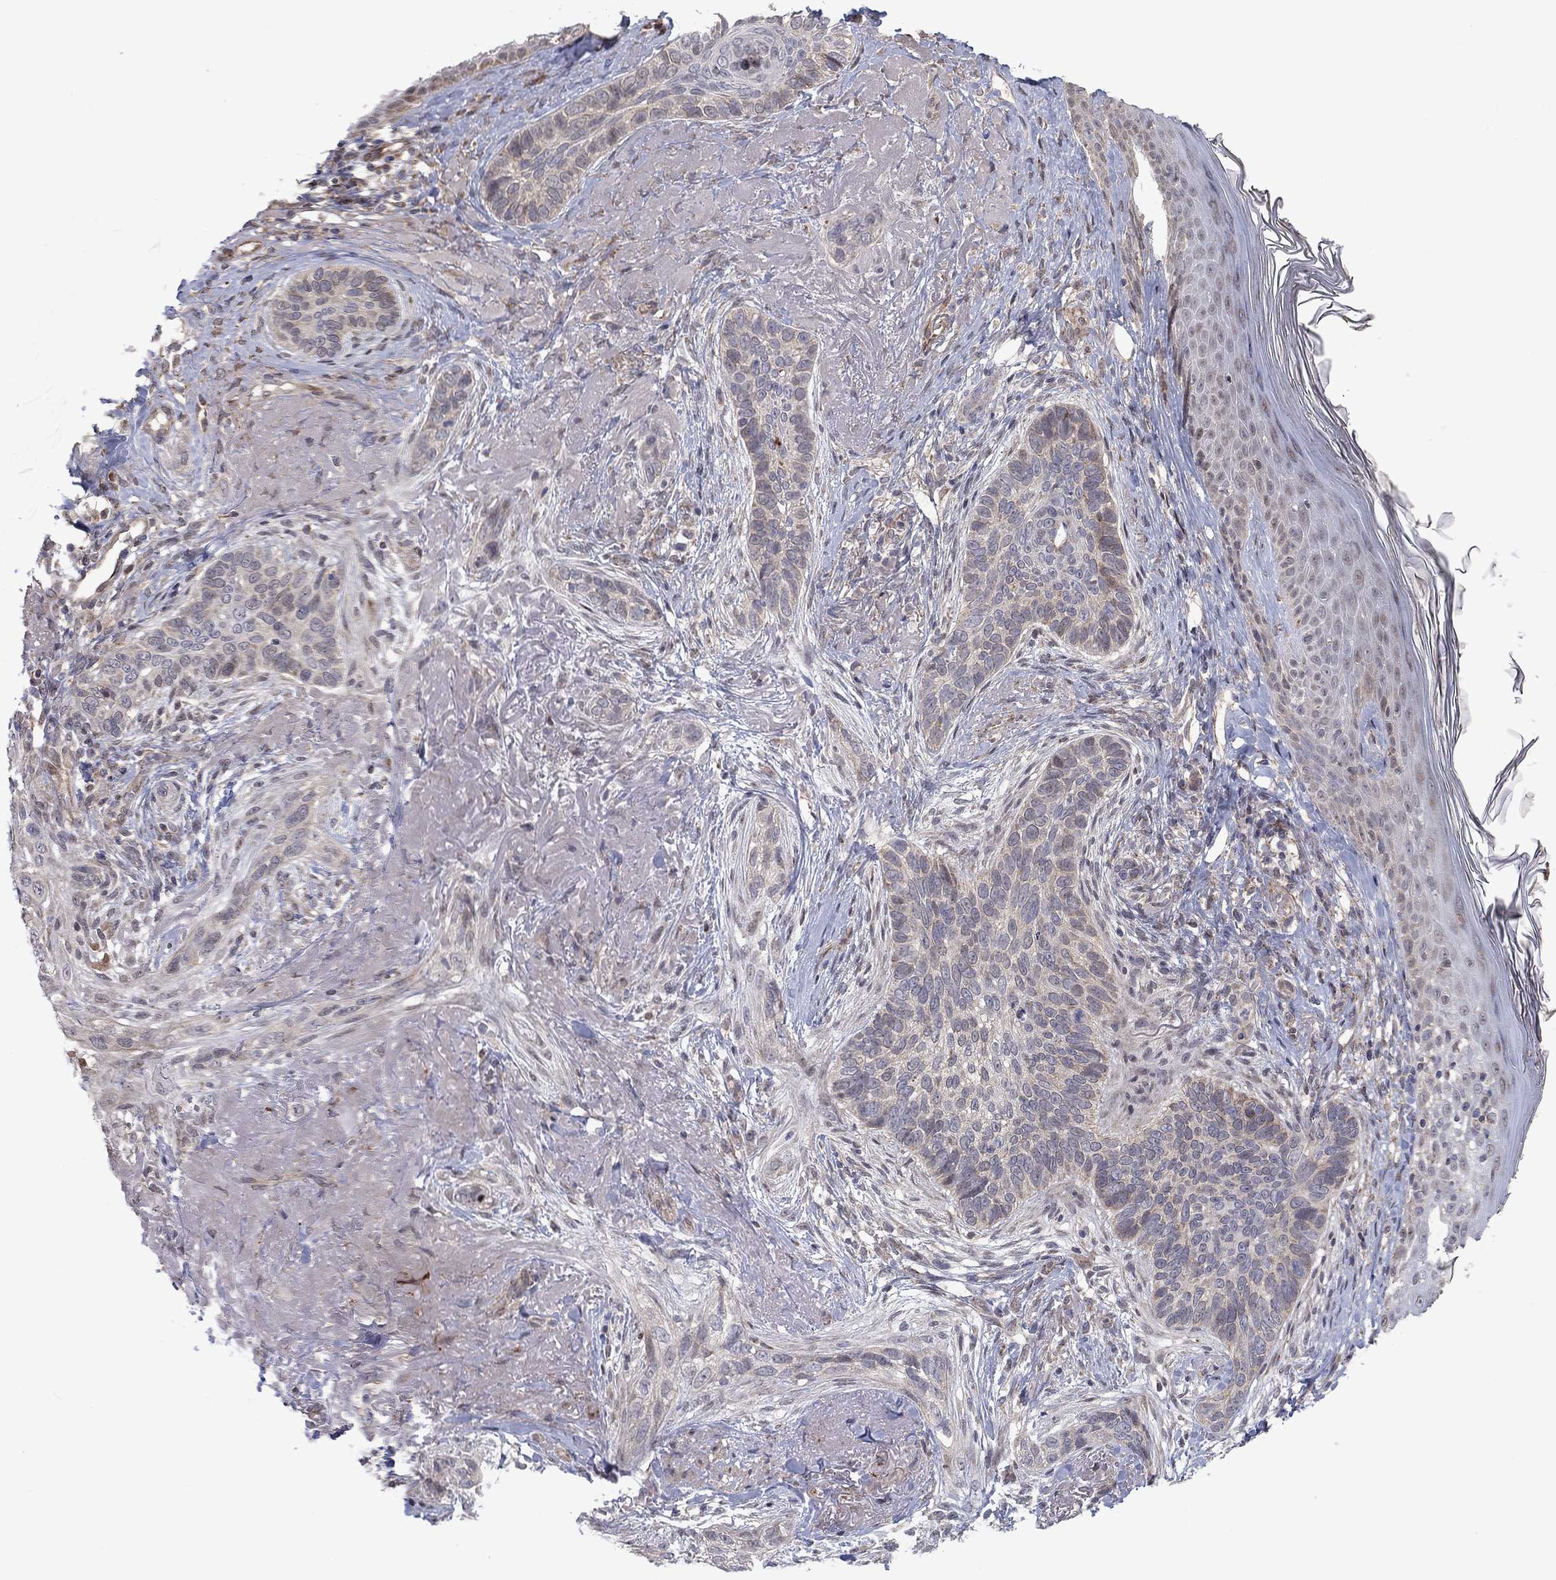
{"staining": {"intensity": "negative", "quantity": "none", "location": "none"}, "tissue": "skin cancer", "cell_type": "Tumor cells", "image_type": "cancer", "snomed": [{"axis": "morphology", "description": "Basal cell carcinoma"}, {"axis": "topography", "description": "Skin"}], "caption": "There is no significant positivity in tumor cells of skin basal cell carcinoma. (DAB IHC visualized using brightfield microscopy, high magnification).", "gene": "ZNF395", "patient": {"sex": "male", "age": 91}}